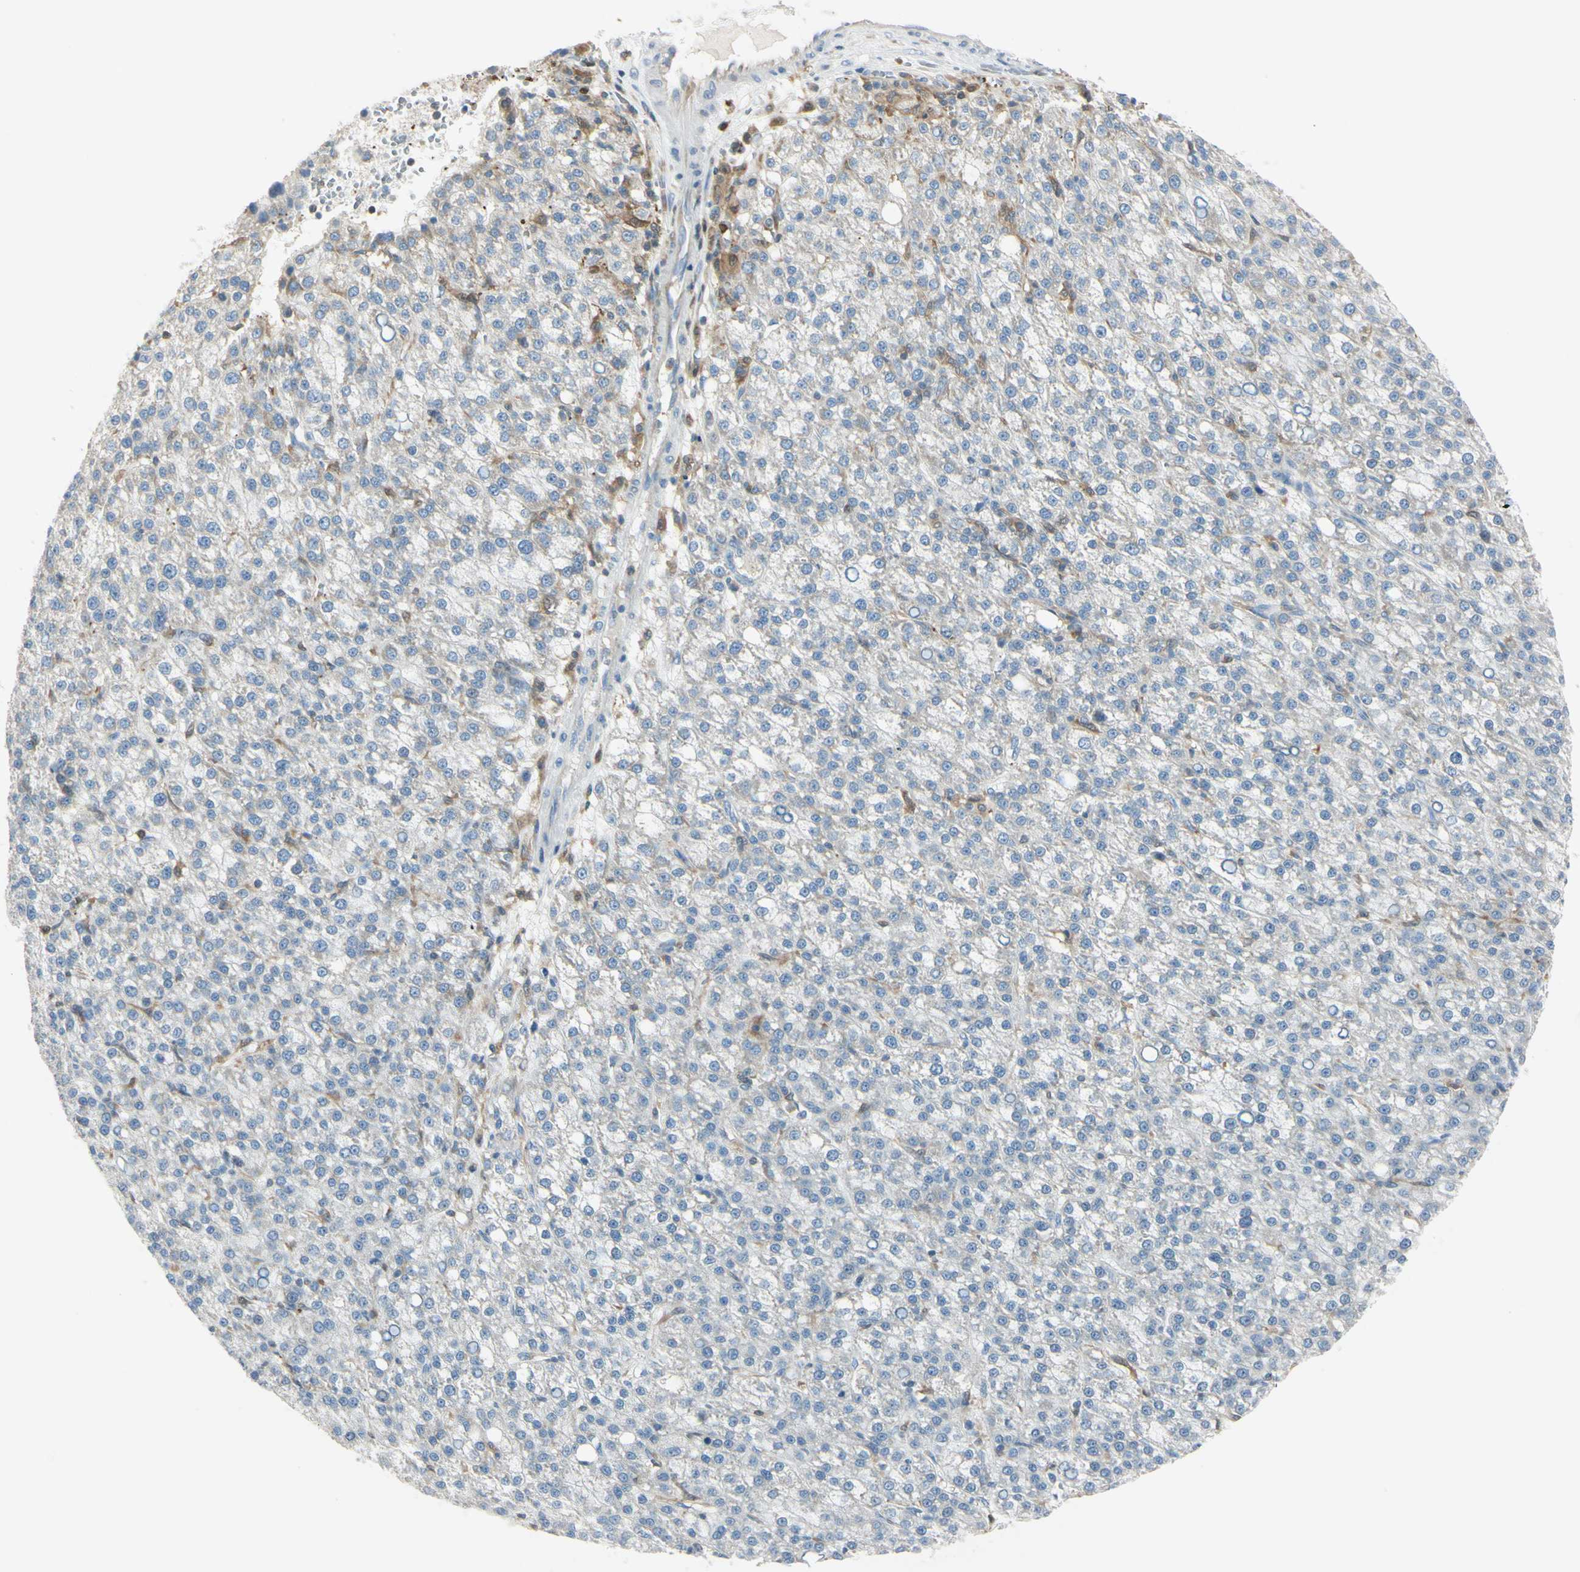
{"staining": {"intensity": "weak", "quantity": ">75%", "location": "cytoplasmic/membranous"}, "tissue": "liver cancer", "cell_type": "Tumor cells", "image_type": "cancer", "snomed": [{"axis": "morphology", "description": "Carcinoma, Hepatocellular, NOS"}, {"axis": "topography", "description": "Liver"}], "caption": "Tumor cells show weak cytoplasmic/membranous staining in approximately >75% of cells in liver cancer (hepatocellular carcinoma).", "gene": "CYRIB", "patient": {"sex": "female", "age": 58}}